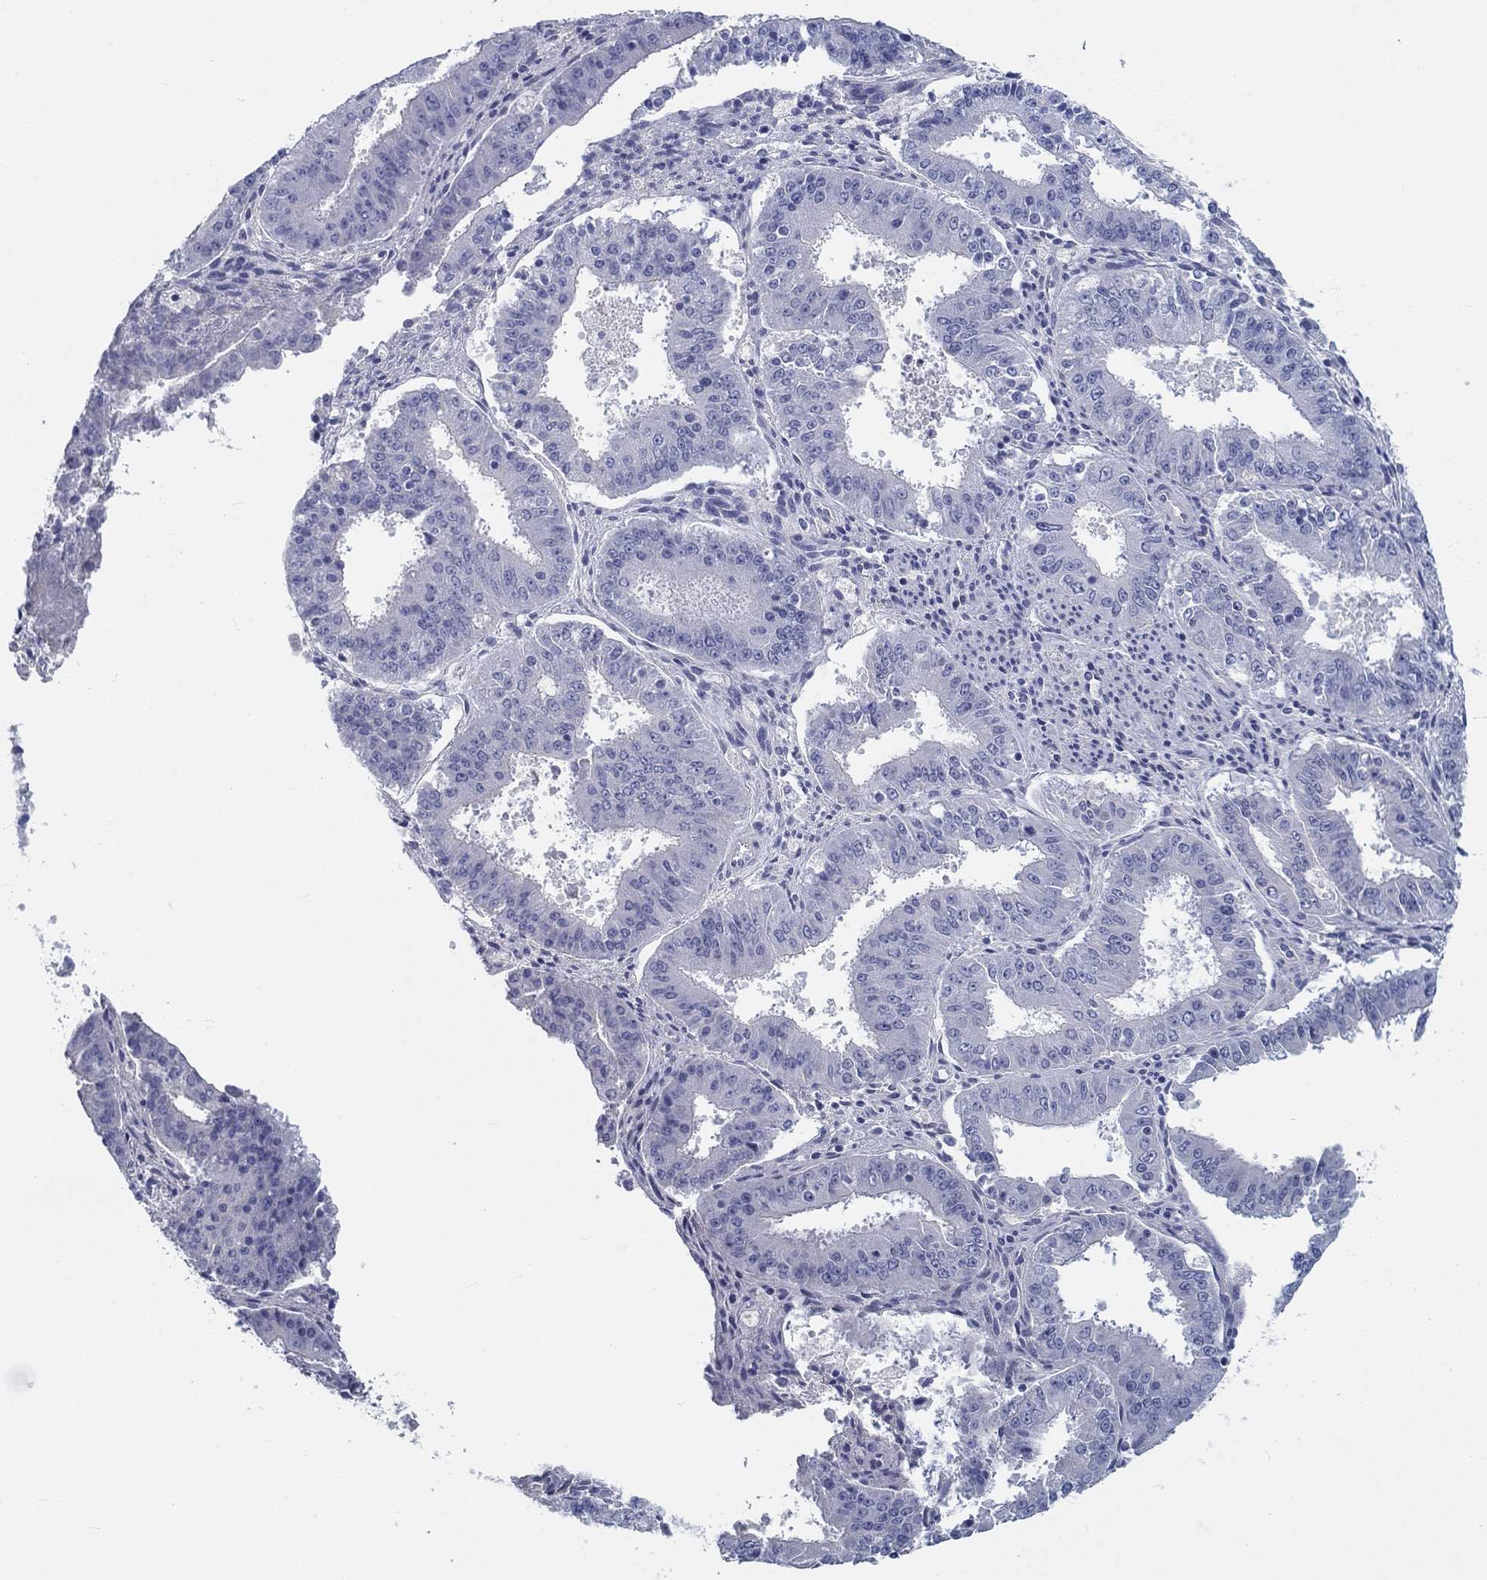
{"staining": {"intensity": "negative", "quantity": "none", "location": "none"}, "tissue": "ovarian cancer", "cell_type": "Tumor cells", "image_type": "cancer", "snomed": [{"axis": "morphology", "description": "Carcinoma, endometroid"}, {"axis": "topography", "description": "Ovary"}], "caption": "IHC of ovarian cancer displays no positivity in tumor cells.", "gene": "CRYGD", "patient": {"sex": "female", "age": 42}}